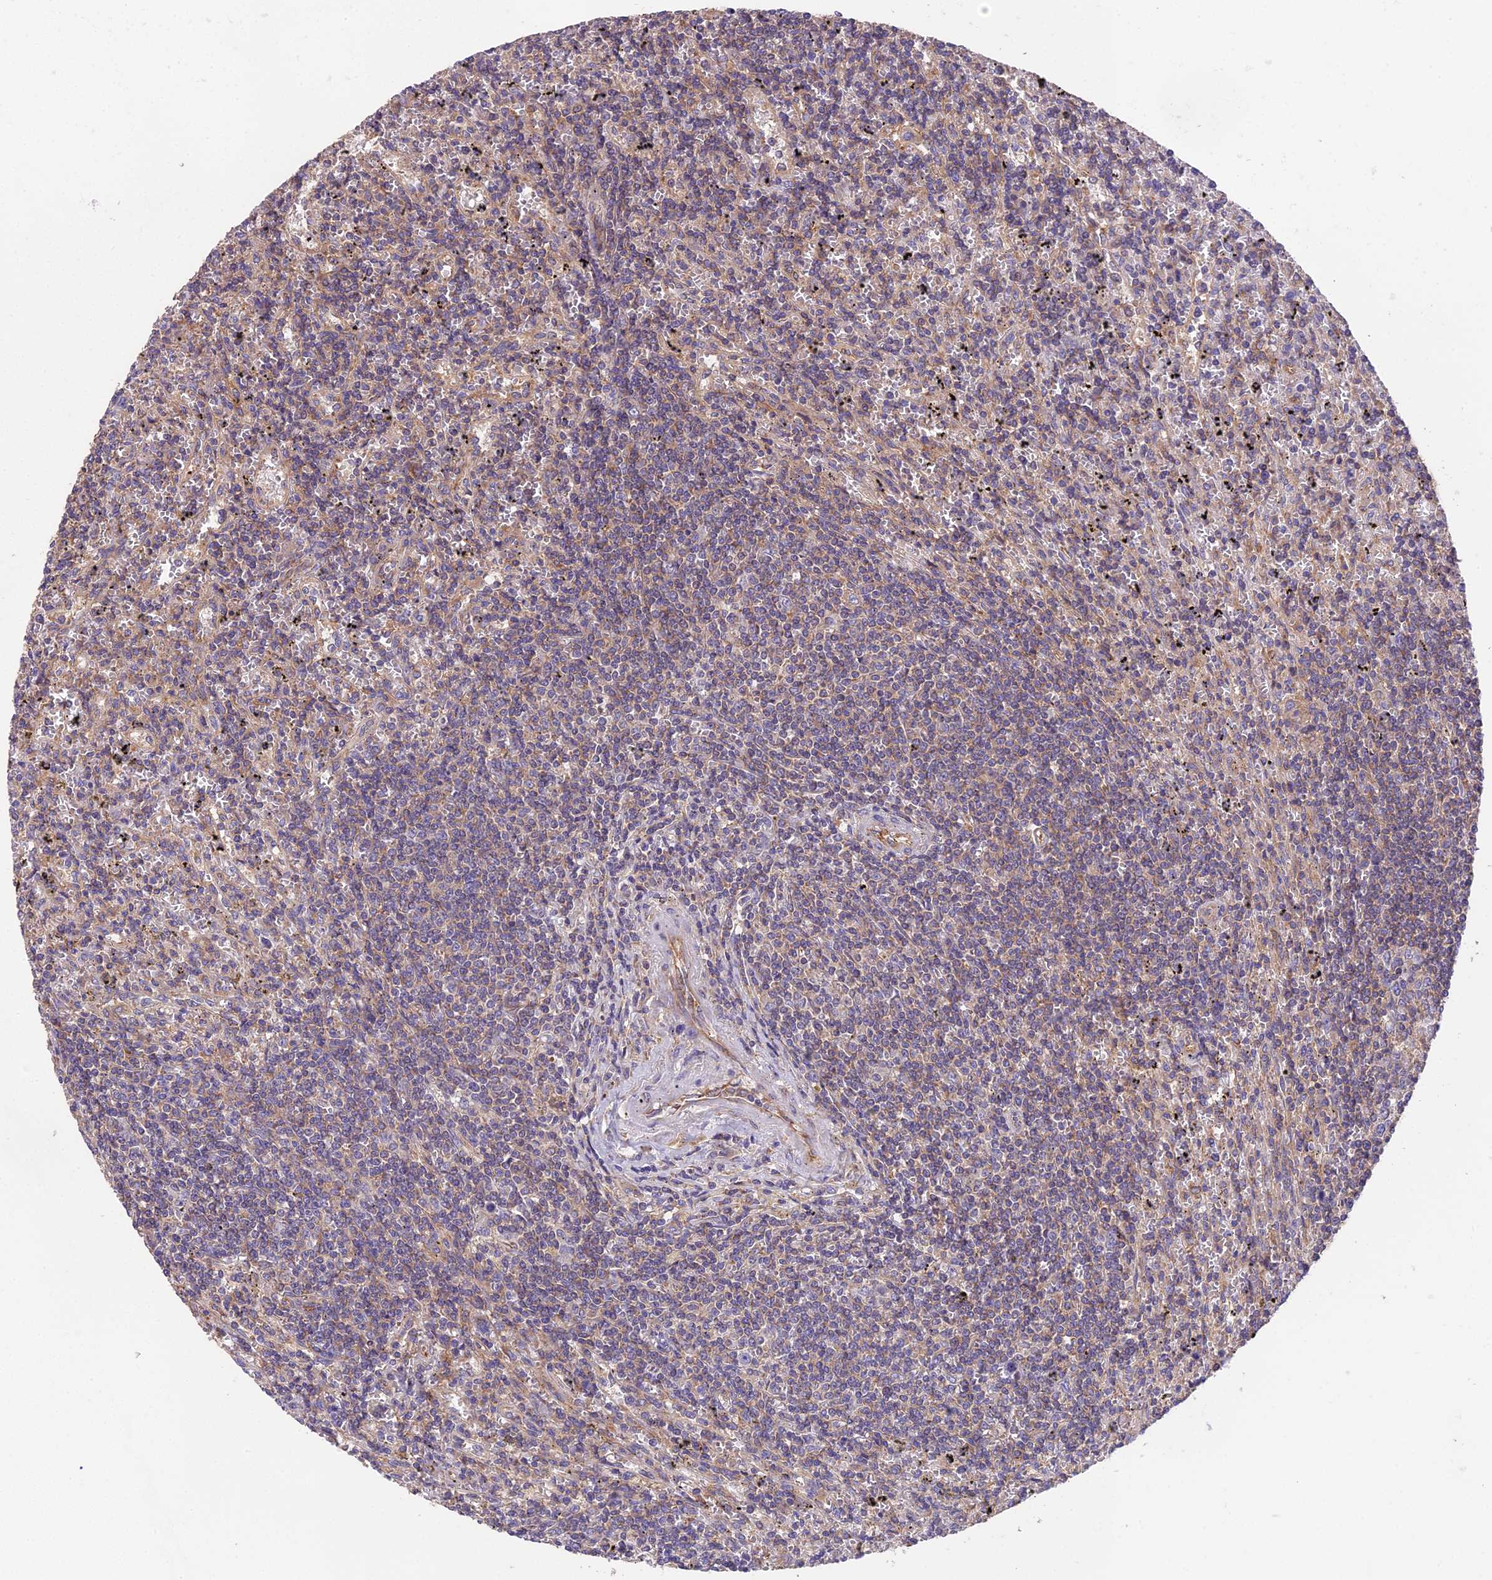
{"staining": {"intensity": "moderate", "quantity": ">75%", "location": "cytoplasmic/membranous"}, "tissue": "lymphoma", "cell_type": "Tumor cells", "image_type": "cancer", "snomed": [{"axis": "morphology", "description": "Malignant lymphoma, non-Hodgkin's type, Low grade"}, {"axis": "topography", "description": "Spleen"}], "caption": "Human low-grade malignant lymphoma, non-Hodgkin's type stained for a protein (brown) displays moderate cytoplasmic/membranous positive expression in approximately >75% of tumor cells.", "gene": "BLOC1S4", "patient": {"sex": "male", "age": 76}}